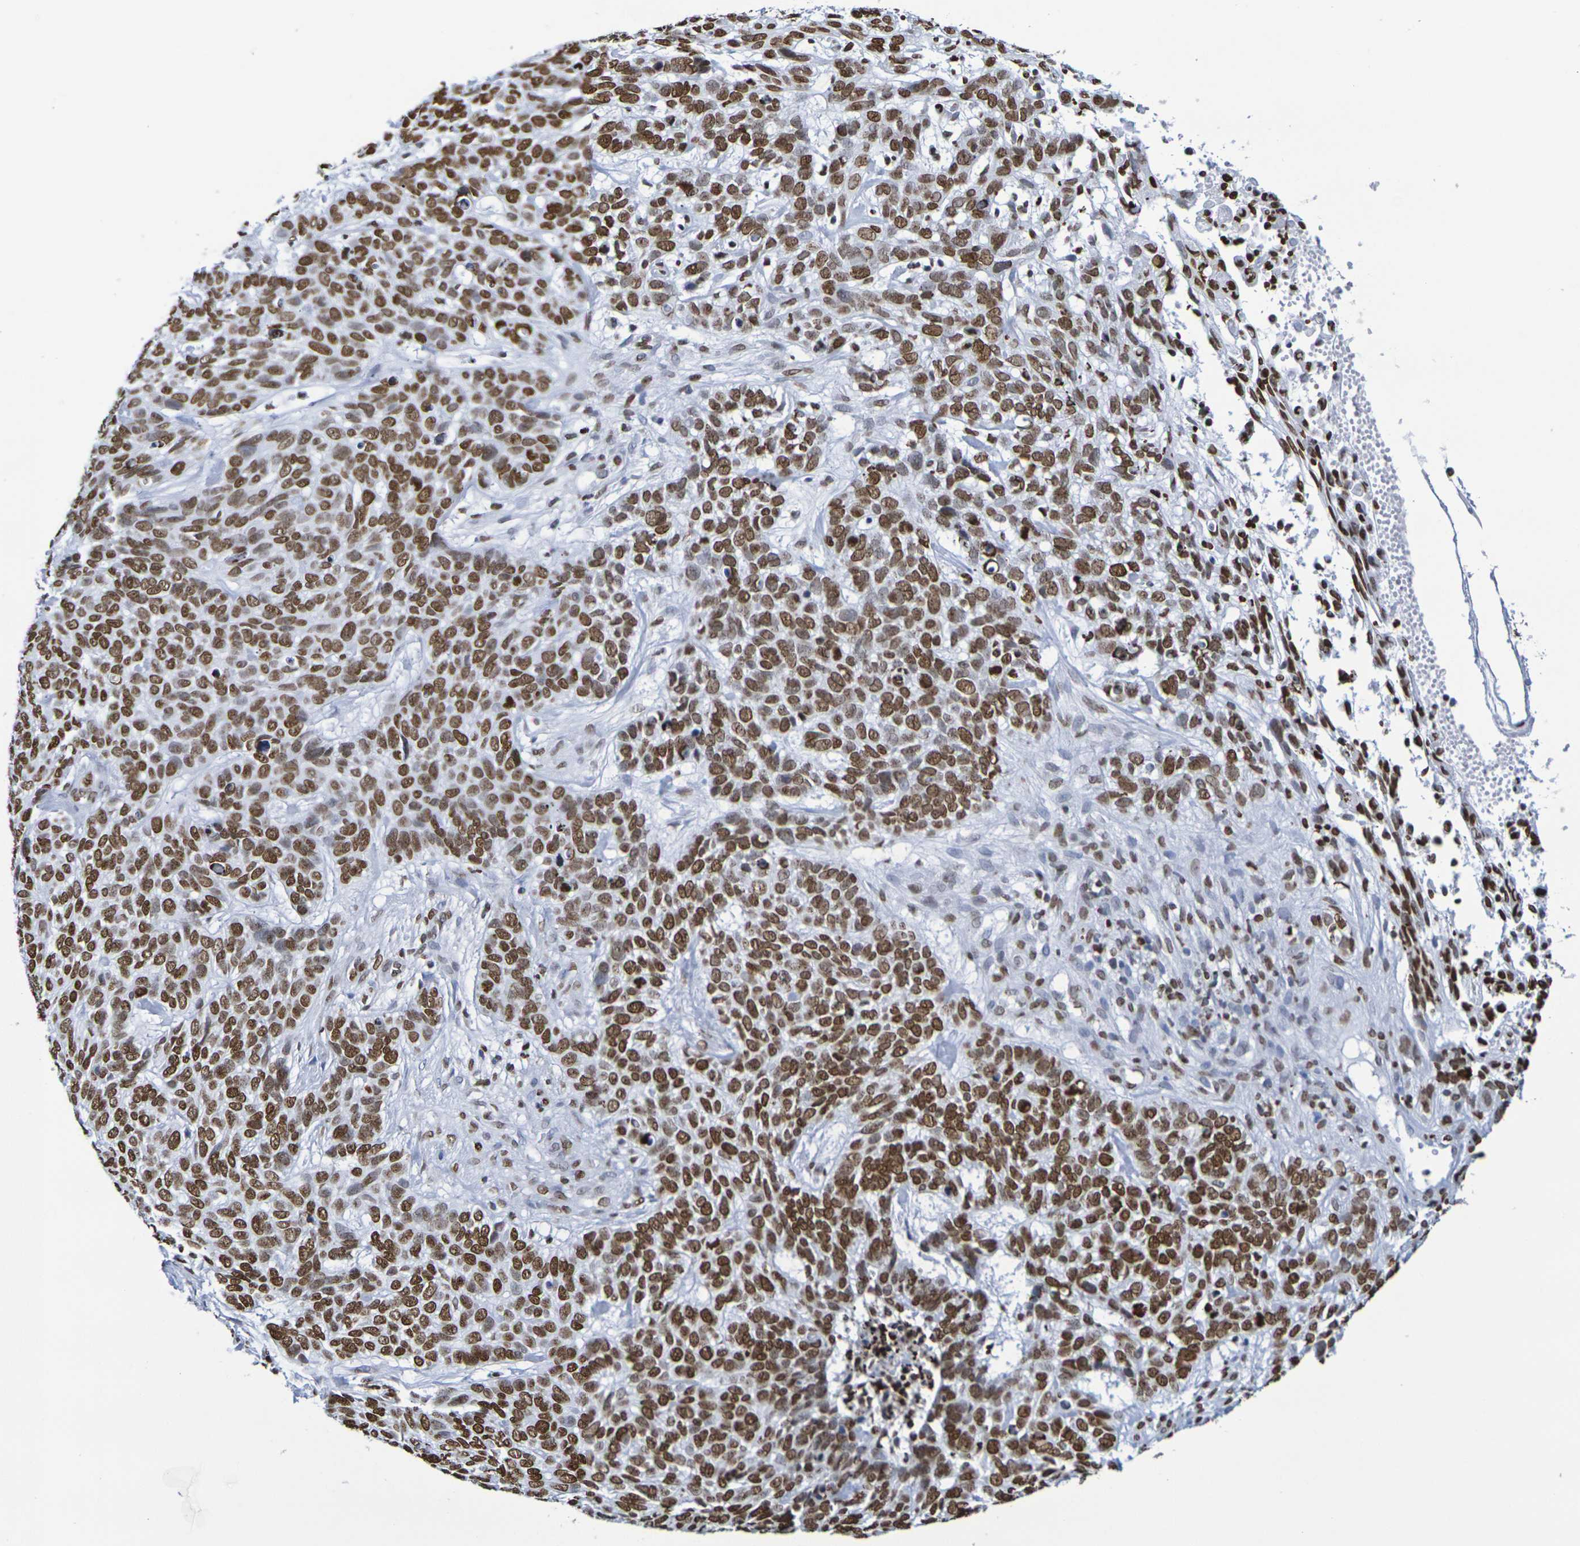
{"staining": {"intensity": "strong", "quantity": ">75%", "location": "nuclear"}, "tissue": "skin cancer", "cell_type": "Tumor cells", "image_type": "cancer", "snomed": [{"axis": "morphology", "description": "Basal cell carcinoma"}, {"axis": "topography", "description": "Skin"}], "caption": "Basal cell carcinoma (skin) tissue reveals strong nuclear staining in approximately >75% of tumor cells", "gene": "H1-5", "patient": {"sex": "male", "age": 87}}